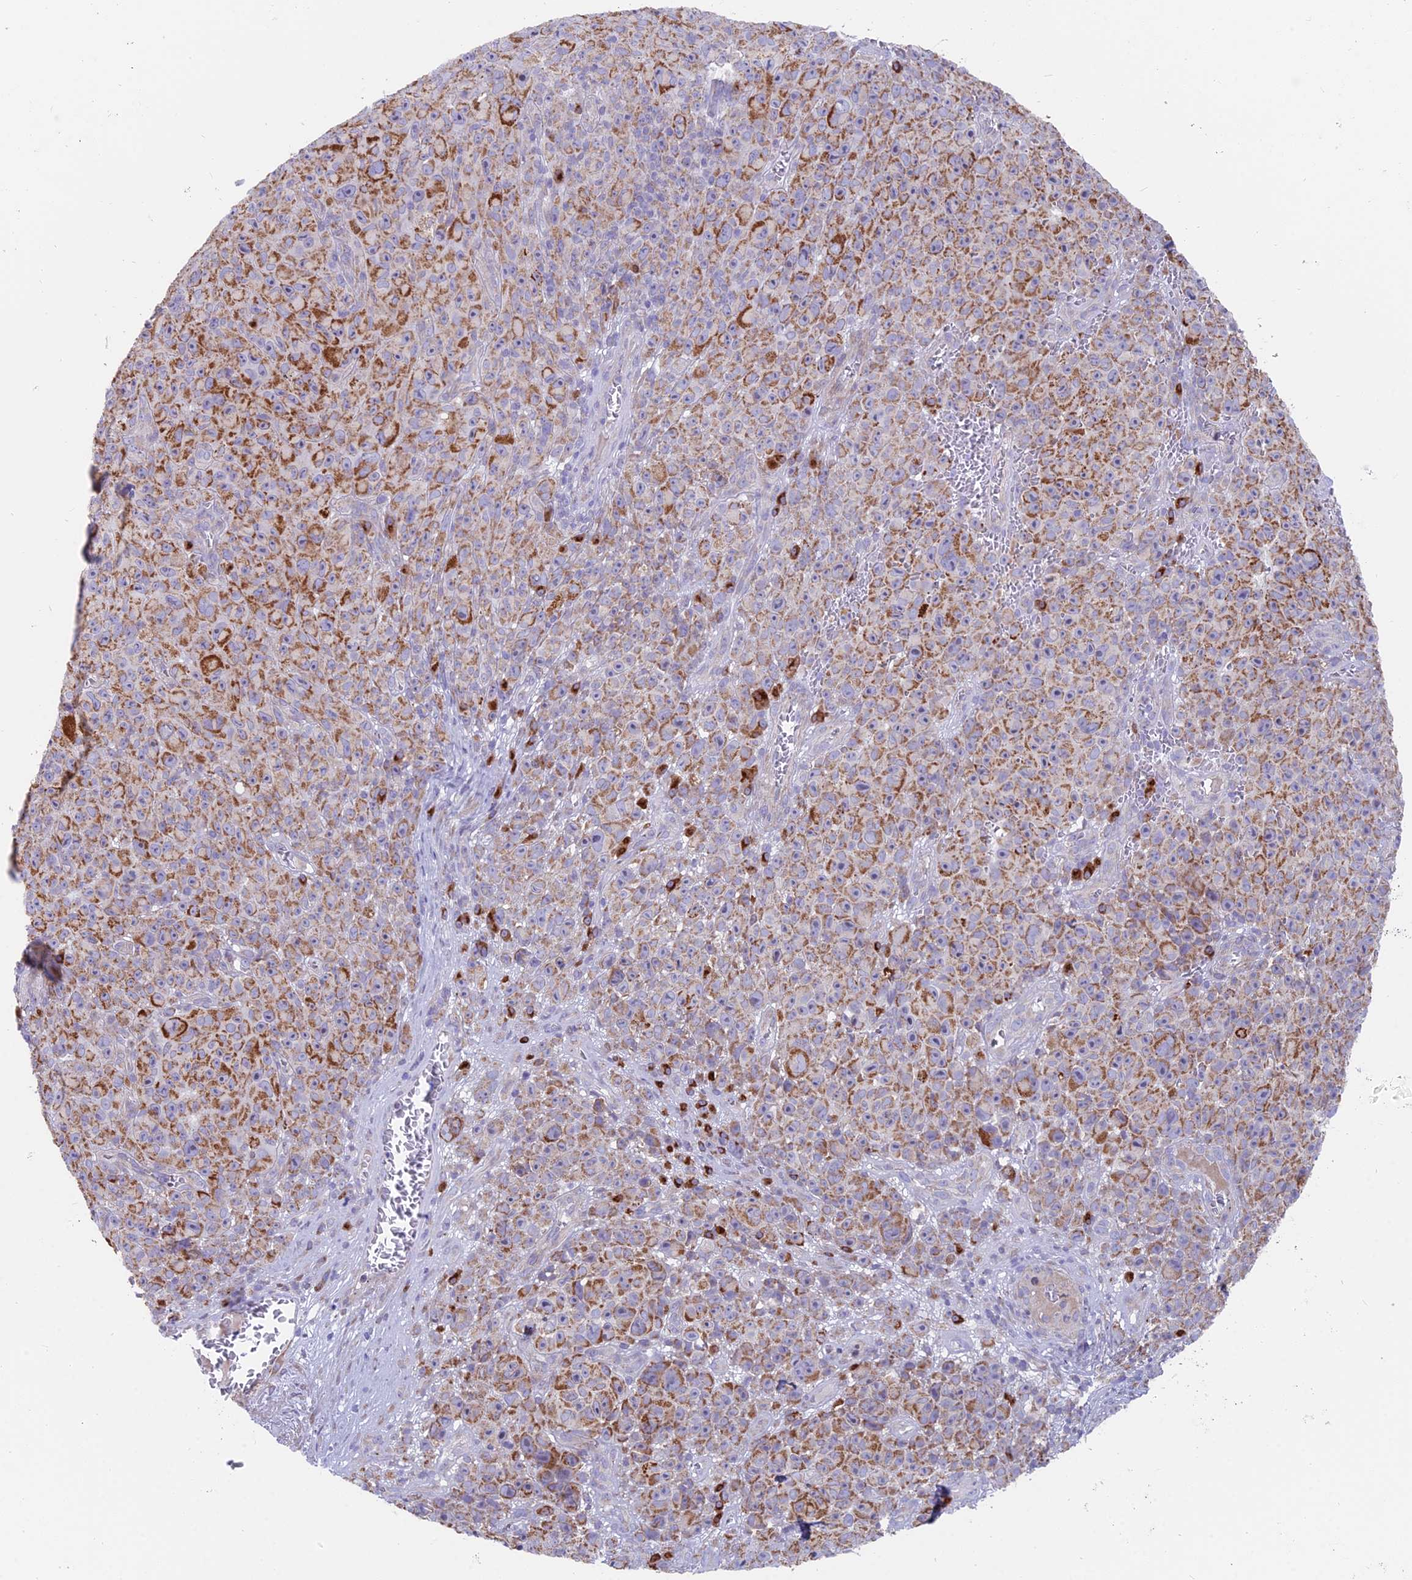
{"staining": {"intensity": "moderate", "quantity": "25%-75%", "location": "cytoplasmic/membranous"}, "tissue": "melanoma", "cell_type": "Tumor cells", "image_type": "cancer", "snomed": [{"axis": "morphology", "description": "Malignant melanoma, NOS"}, {"axis": "topography", "description": "Skin"}], "caption": "This histopathology image reveals immunohistochemistry staining of human melanoma, with medium moderate cytoplasmic/membranous staining in about 25%-75% of tumor cells.", "gene": "TBC1D20", "patient": {"sex": "female", "age": 82}}